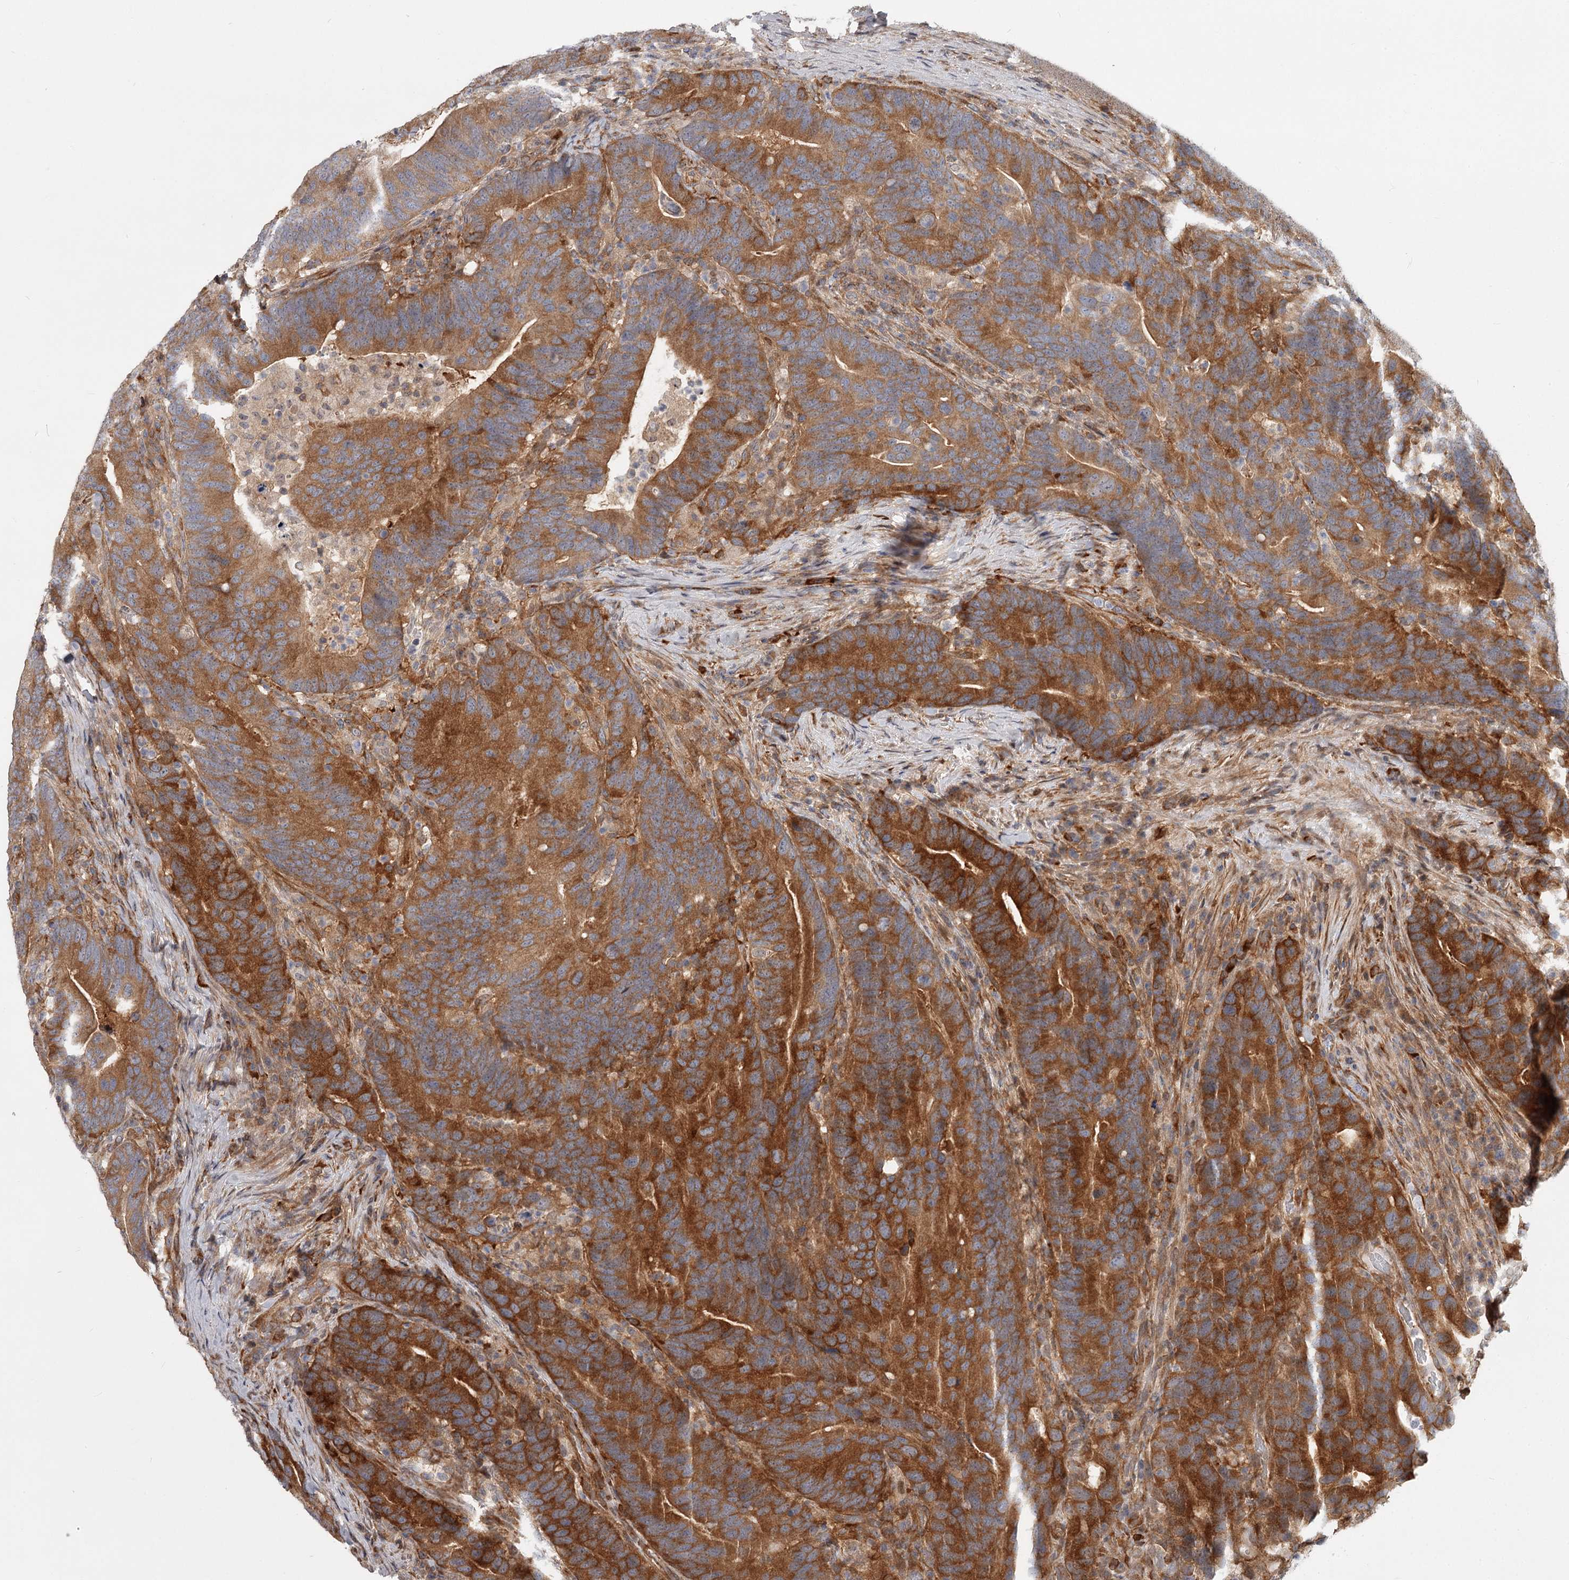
{"staining": {"intensity": "strong", "quantity": ">75%", "location": "cytoplasmic/membranous"}, "tissue": "colorectal cancer", "cell_type": "Tumor cells", "image_type": "cancer", "snomed": [{"axis": "morphology", "description": "Adenocarcinoma, NOS"}, {"axis": "topography", "description": "Colon"}], "caption": "This is a micrograph of immunohistochemistry staining of colorectal adenocarcinoma, which shows strong expression in the cytoplasmic/membranous of tumor cells.", "gene": "CCNG2", "patient": {"sex": "female", "age": 66}}